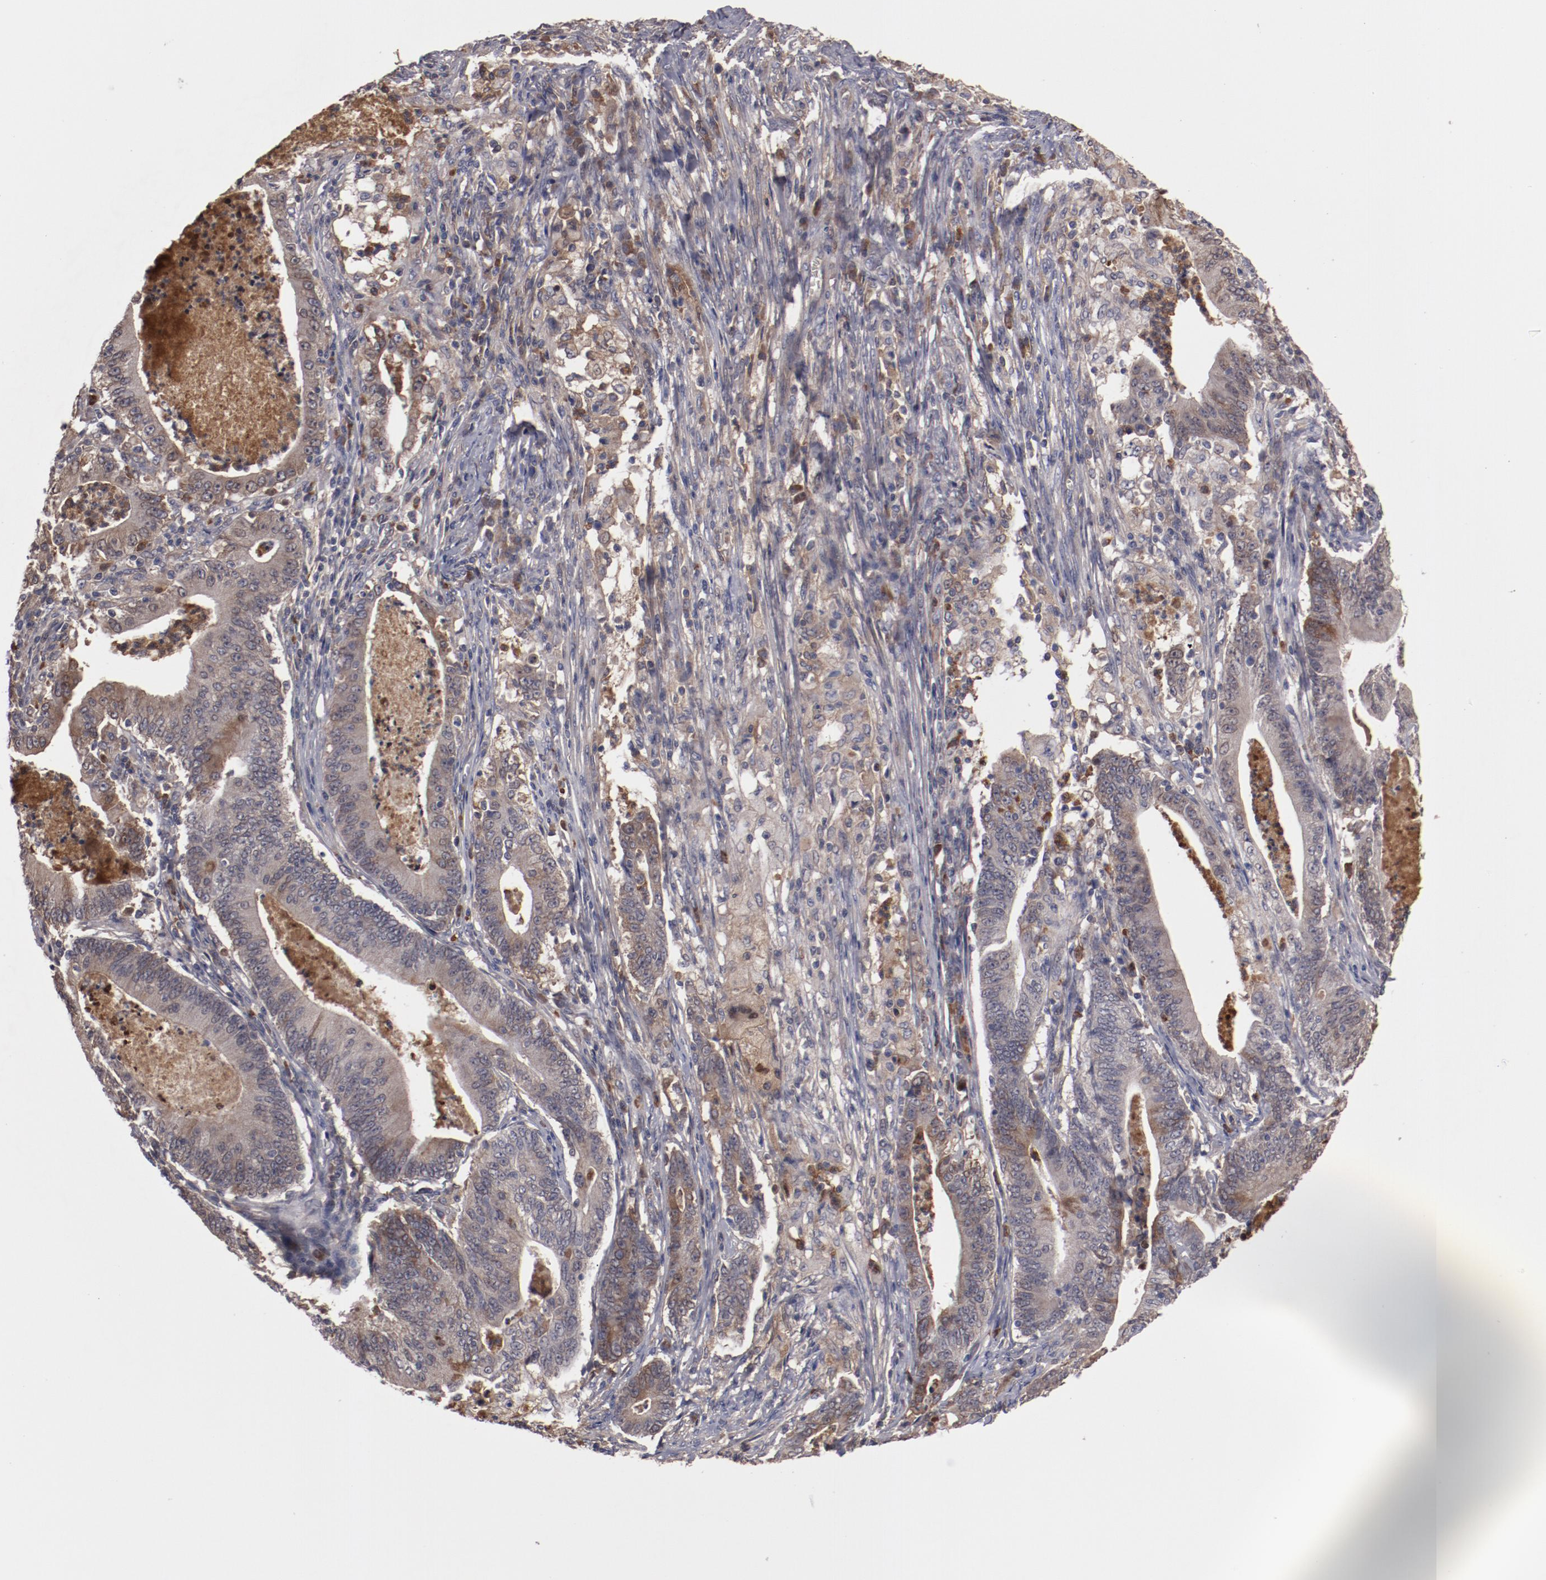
{"staining": {"intensity": "weak", "quantity": ">75%", "location": "cytoplasmic/membranous"}, "tissue": "stomach cancer", "cell_type": "Tumor cells", "image_type": "cancer", "snomed": [{"axis": "morphology", "description": "Adenocarcinoma, NOS"}, {"axis": "topography", "description": "Stomach, lower"}], "caption": "This histopathology image exhibits IHC staining of human stomach cancer (adenocarcinoma), with low weak cytoplasmic/membranous staining in approximately >75% of tumor cells.", "gene": "SERPINA7", "patient": {"sex": "female", "age": 86}}